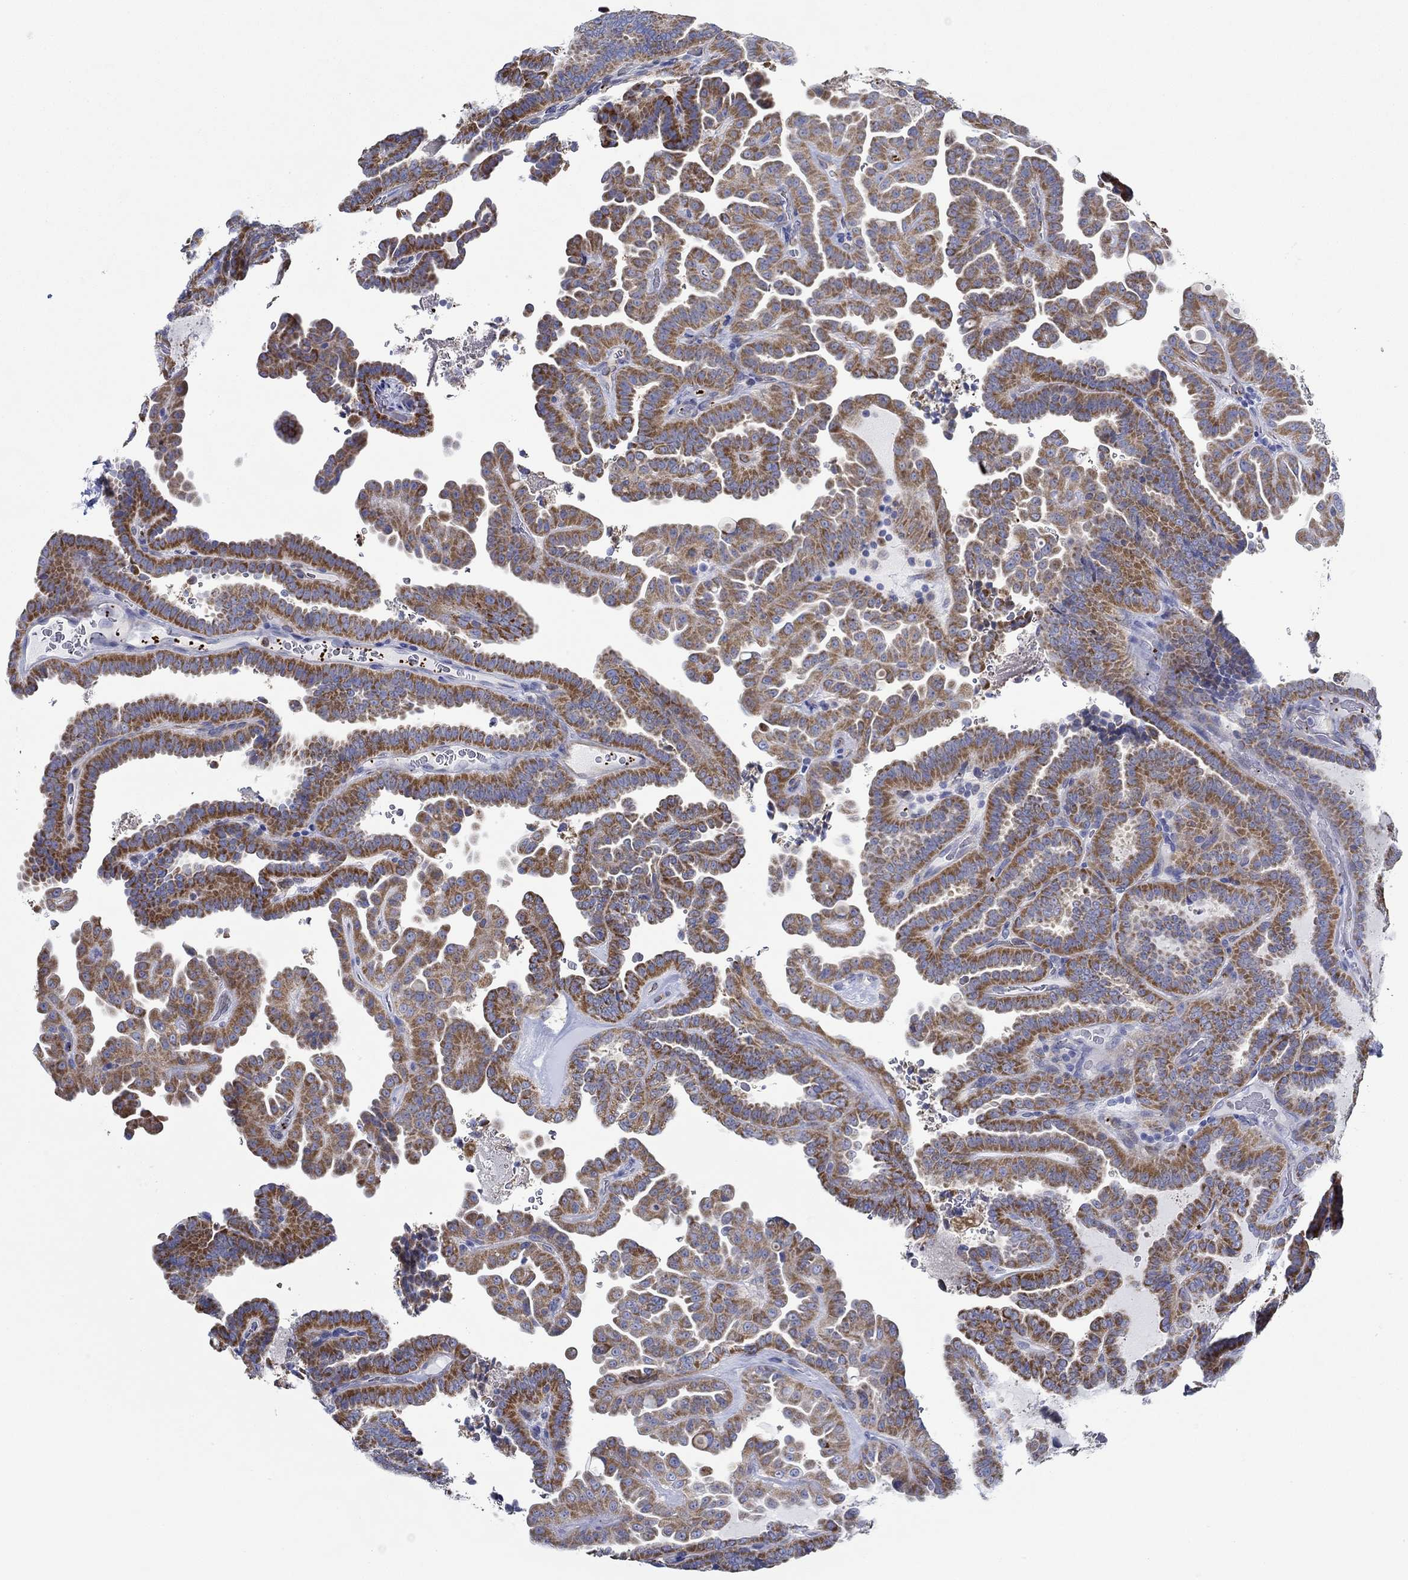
{"staining": {"intensity": "strong", "quantity": "25%-75%", "location": "cytoplasmic/membranous"}, "tissue": "thyroid cancer", "cell_type": "Tumor cells", "image_type": "cancer", "snomed": [{"axis": "morphology", "description": "Papillary adenocarcinoma, NOS"}, {"axis": "topography", "description": "Thyroid gland"}], "caption": "Approximately 25%-75% of tumor cells in thyroid papillary adenocarcinoma show strong cytoplasmic/membranous protein staining as visualized by brown immunohistochemical staining.", "gene": "SLC27A3", "patient": {"sex": "female", "age": 39}}